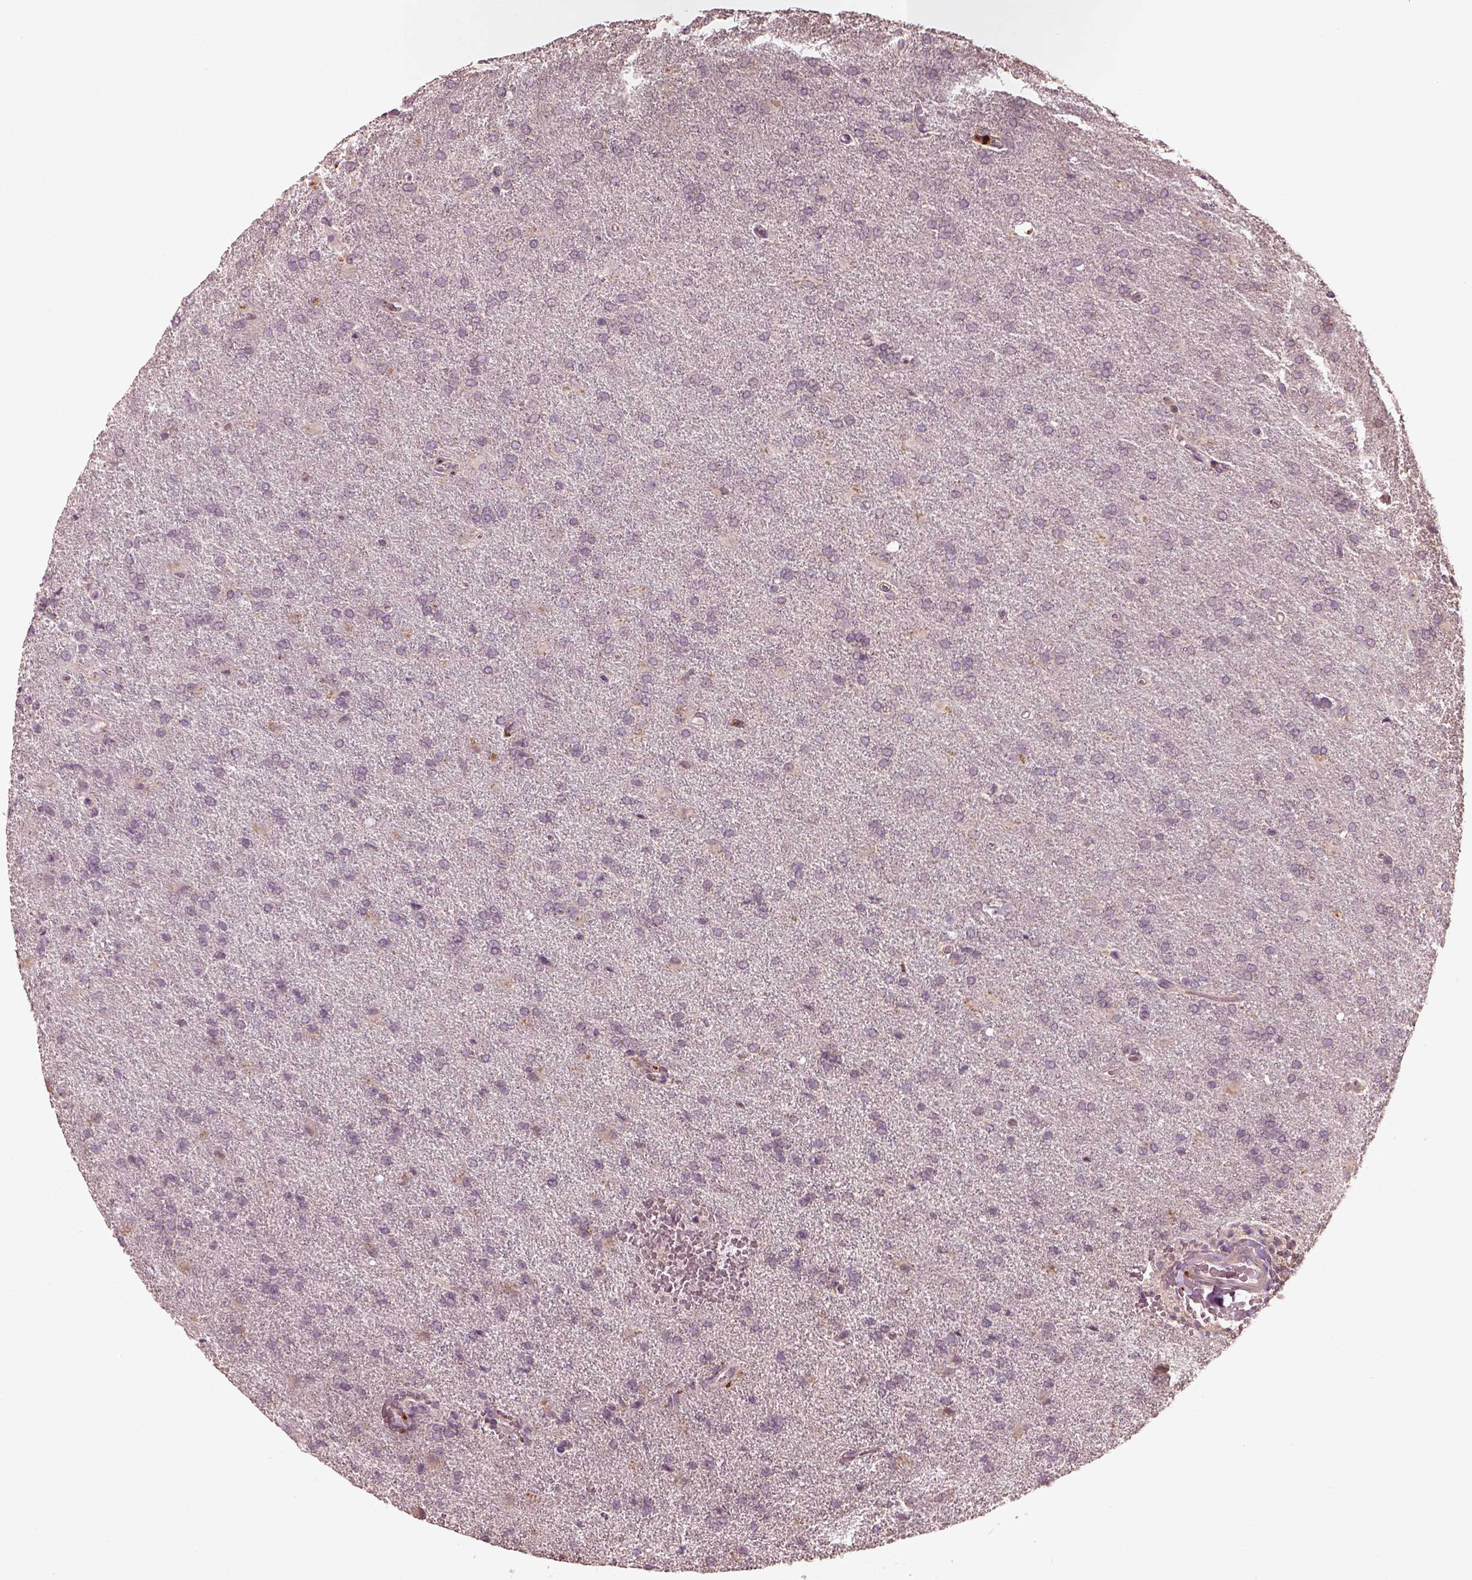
{"staining": {"intensity": "negative", "quantity": "none", "location": "none"}, "tissue": "glioma", "cell_type": "Tumor cells", "image_type": "cancer", "snomed": [{"axis": "morphology", "description": "Glioma, malignant, High grade"}, {"axis": "topography", "description": "Brain"}], "caption": "Immunohistochemistry histopathology image of neoplastic tissue: human malignant glioma (high-grade) stained with DAB (3,3'-diaminobenzidine) exhibits no significant protein staining in tumor cells. (DAB immunohistochemistry, high magnification).", "gene": "SLC25A46", "patient": {"sex": "male", "age": 68}}